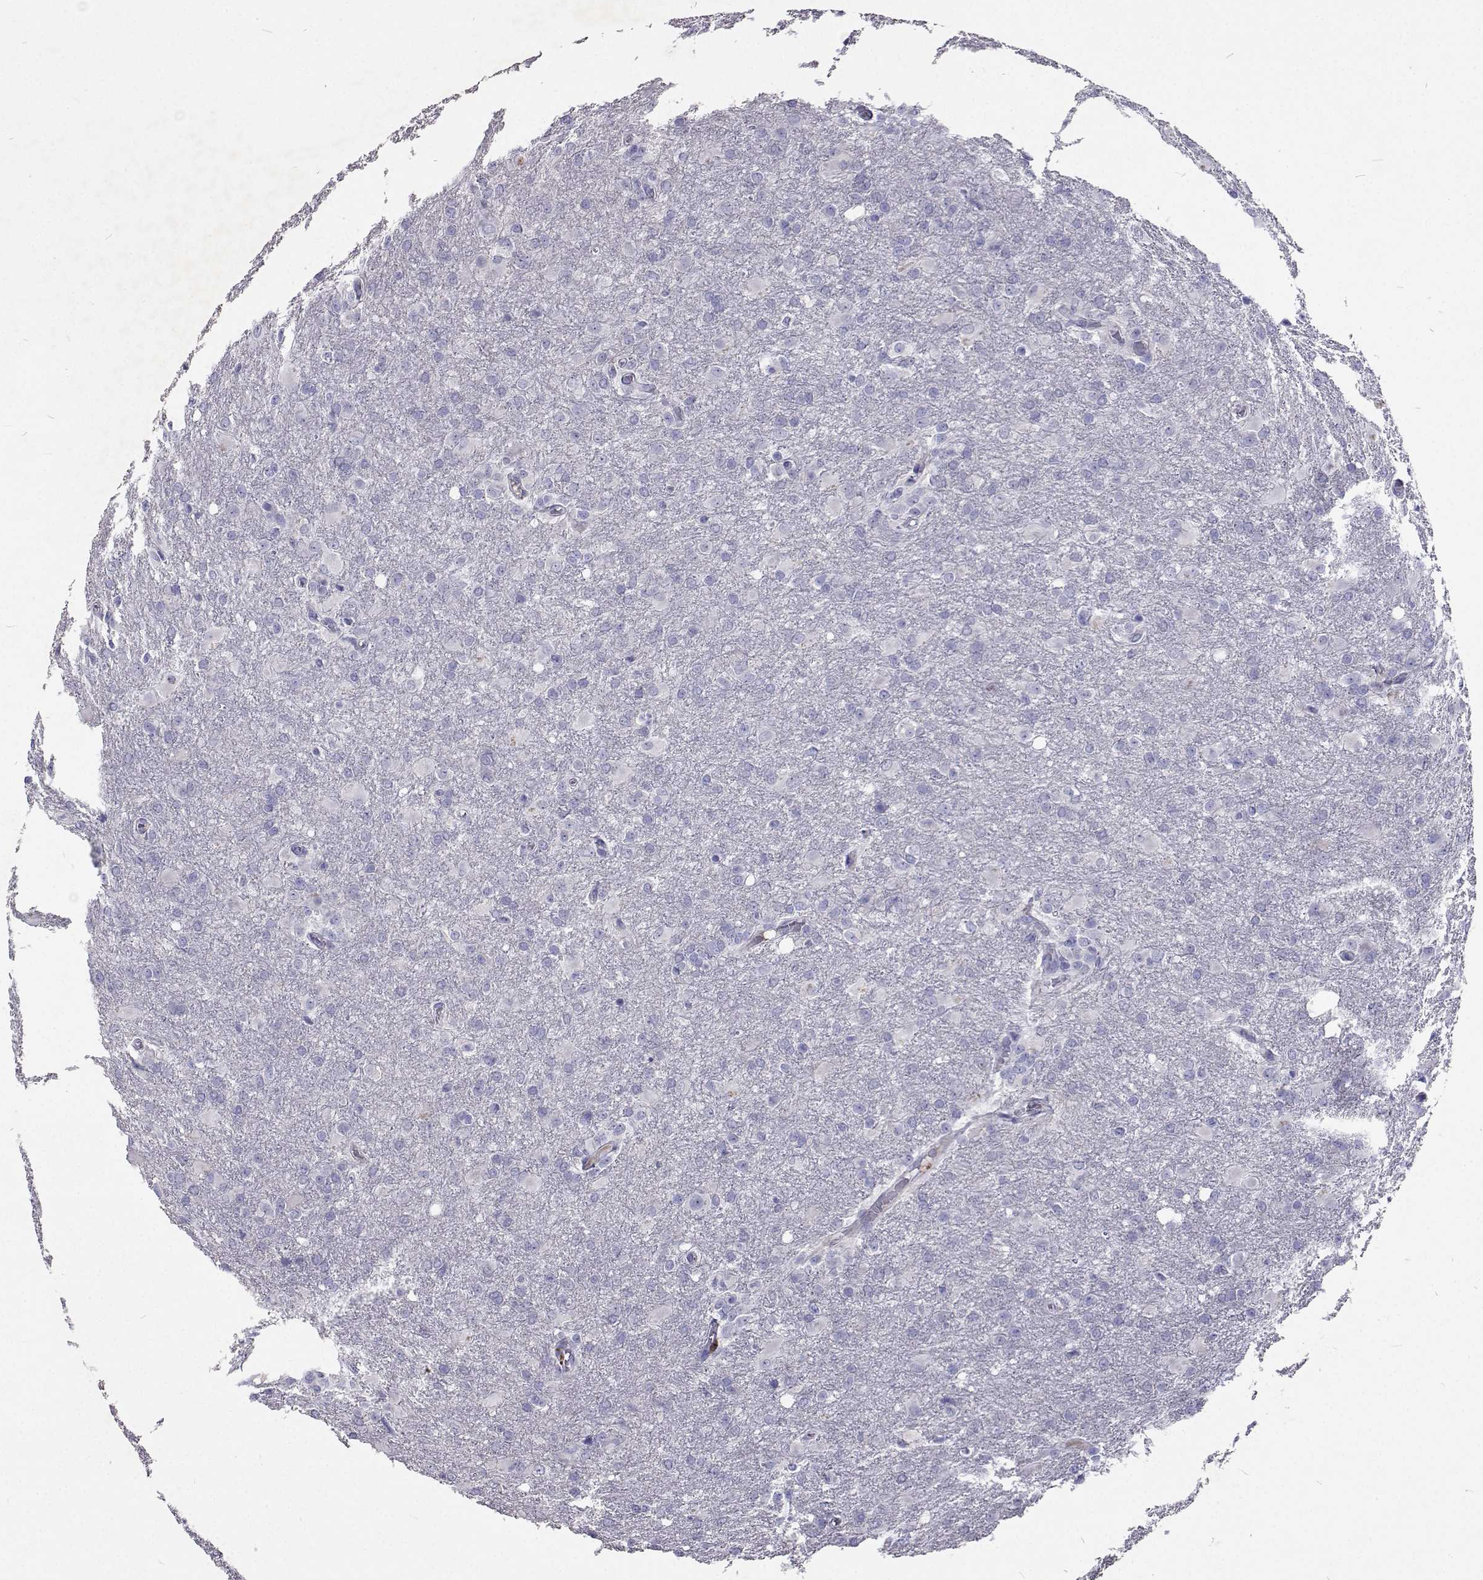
{"staining": {"intensity": "negative", "quantity": "none", "location": "none"}, "tissue": "glioma", "cell_type": "Tumor cells", "image_type": "cancer", "snomed": [{"axis": "morphology", "description": "Glioma, malignant, High grade"}, {"axis": "topography", "description": "Brain"}], "caption": "Protein analysis of glioma exhibits no significant positivity in tumor cells. Brightfield microscopy of IHC stained with DAB (brown) and hematoxylin (blue), captured at high magnification.", "gene": "CFAP44", "patient": {"sex": "male", "age": 68}}